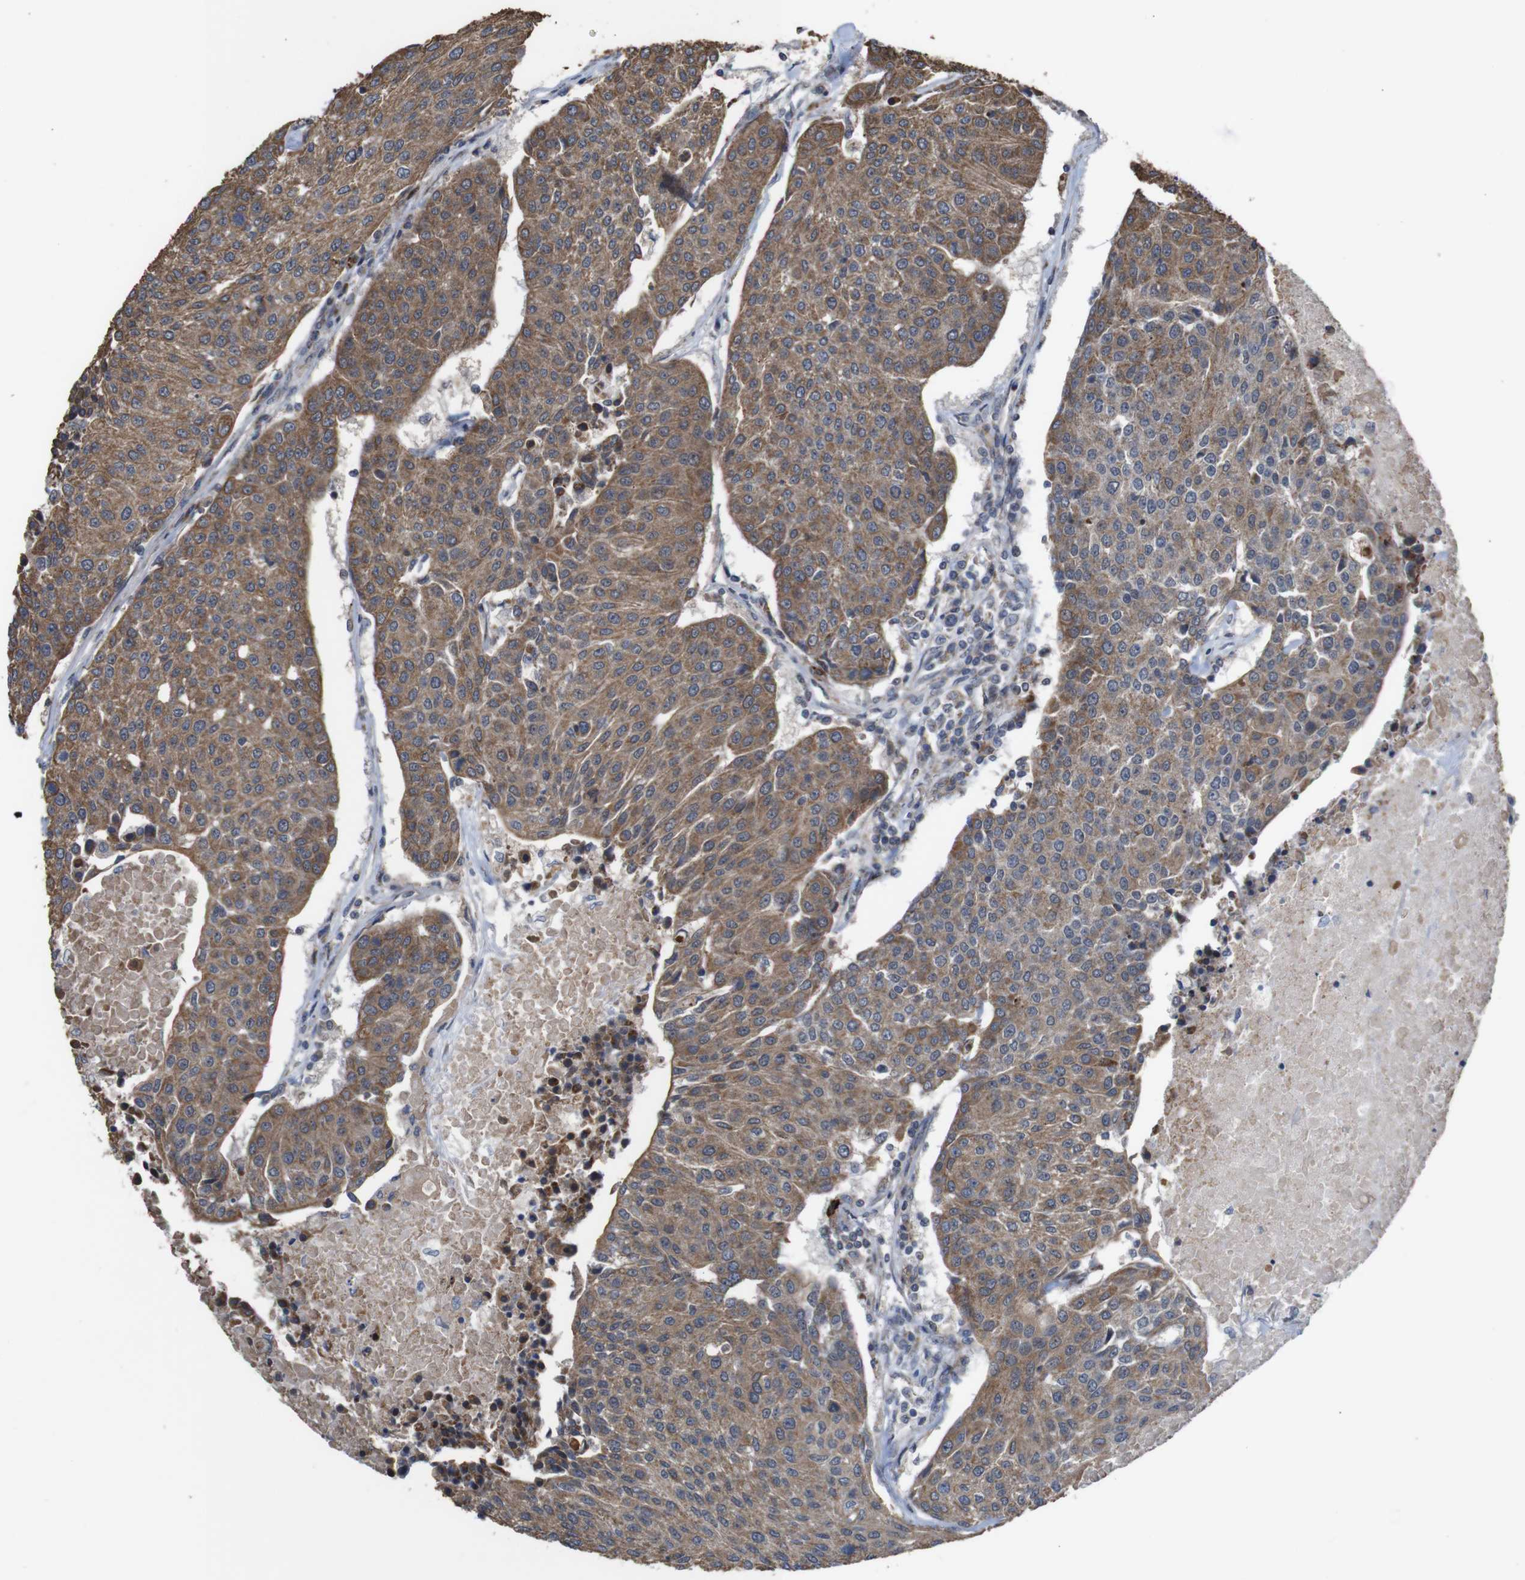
{"staining": {"intensity": "moderate", "quantity": ">75%", "location": "cytoplasmic/membranous"}, "tissue": "urothelial cancer", "cell_type": "Tumor cells", "image_type": "cancer", "snomed": [{"axis": "morphology", "description": "Urothelial carcinoma, High grade"}, {"axis": "topography", "description": "Urinary bladder"}], "caption": "Moderate cytoplasmic/membranous protein expression is appreciated in approximately >75% of tumor cells in urothelial cancer.", "gene": "ATP7B", "patient": {"sex": "female", "age": 85}}